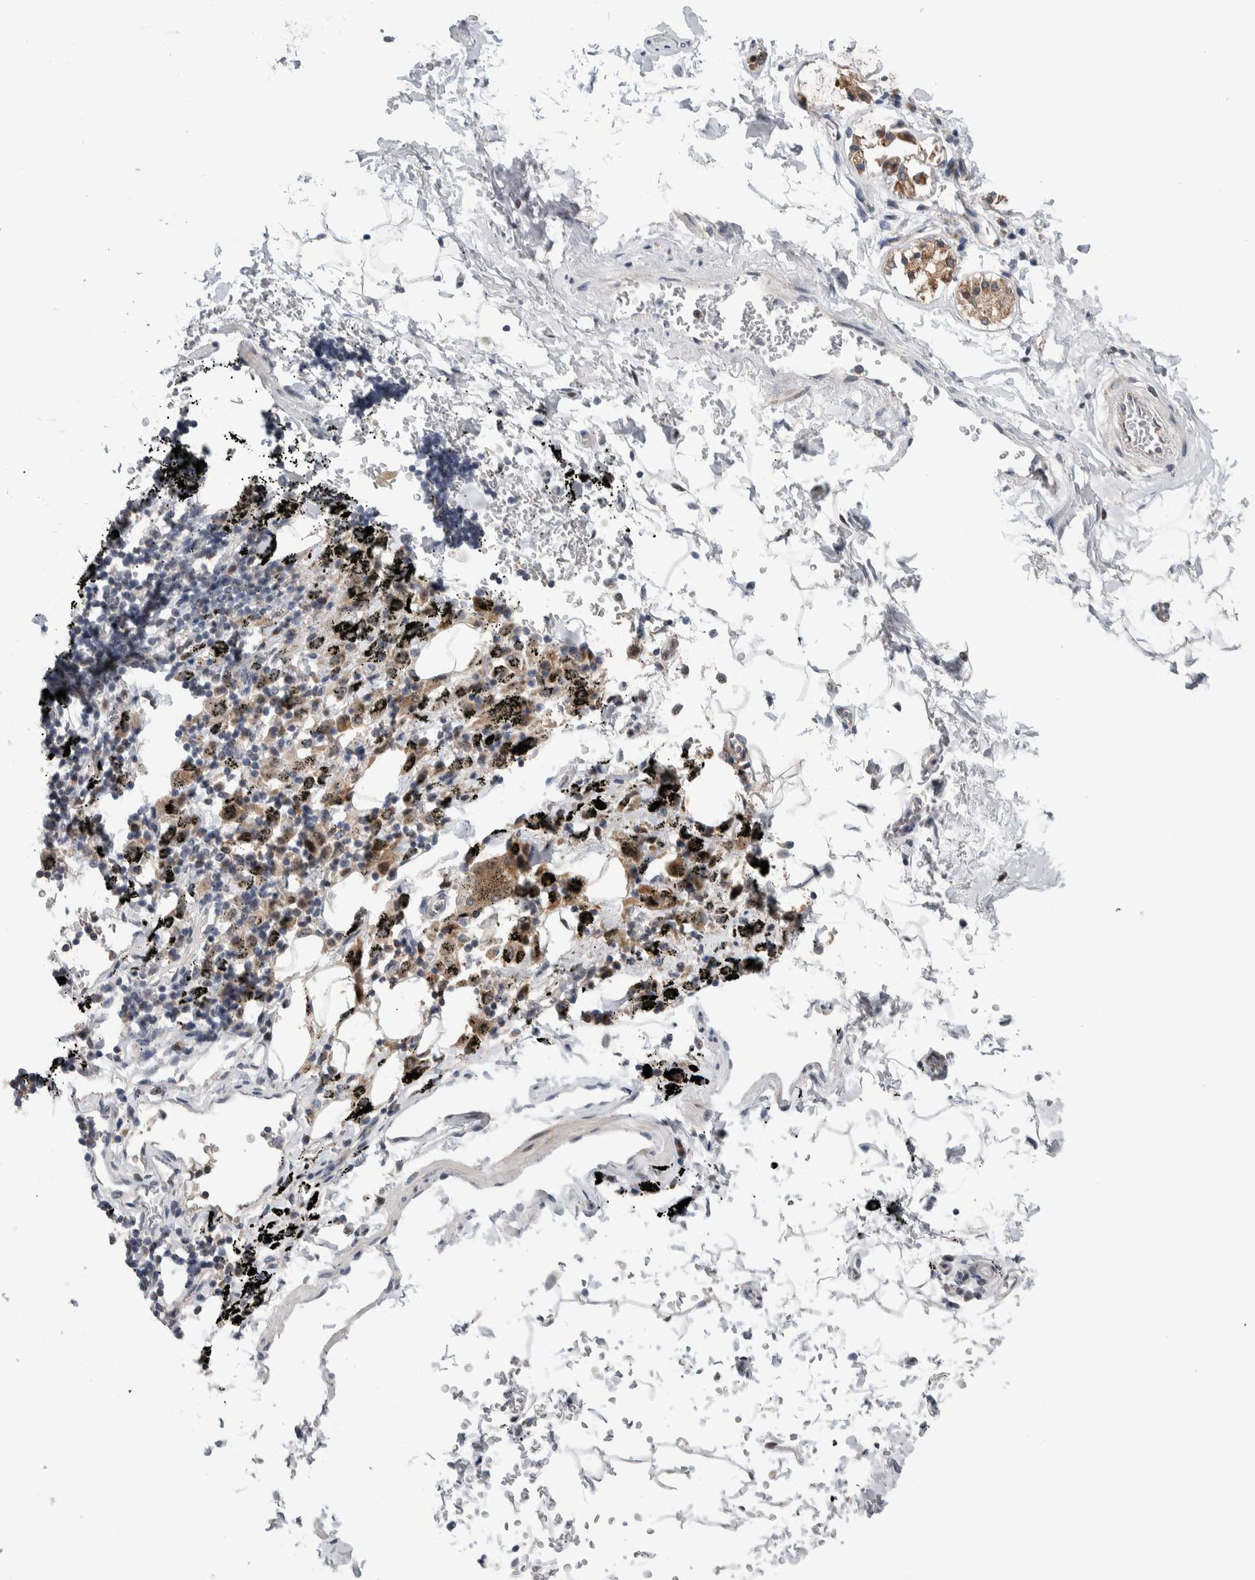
{"staining": {"intensity": "negative", "quantity": "none", "location": "none"}, "tissue": "adipose tissue", "cell_type": "Adipocytes", "image_type": "normal", "snomed": [{"axis": "morphology", "description": "Normal tissue, NOS"}, {"axis": "topography", "description": "Cartilage tissue"}, {"axis": "topography", "description": "Lung"}], "caption": "The immunohistochemistry (IHC) histopathology image has no significant expression in adipocytes of adipose tissue.", "gene": "PRRG4", "patient": {"sex": "female", "age": 77}}